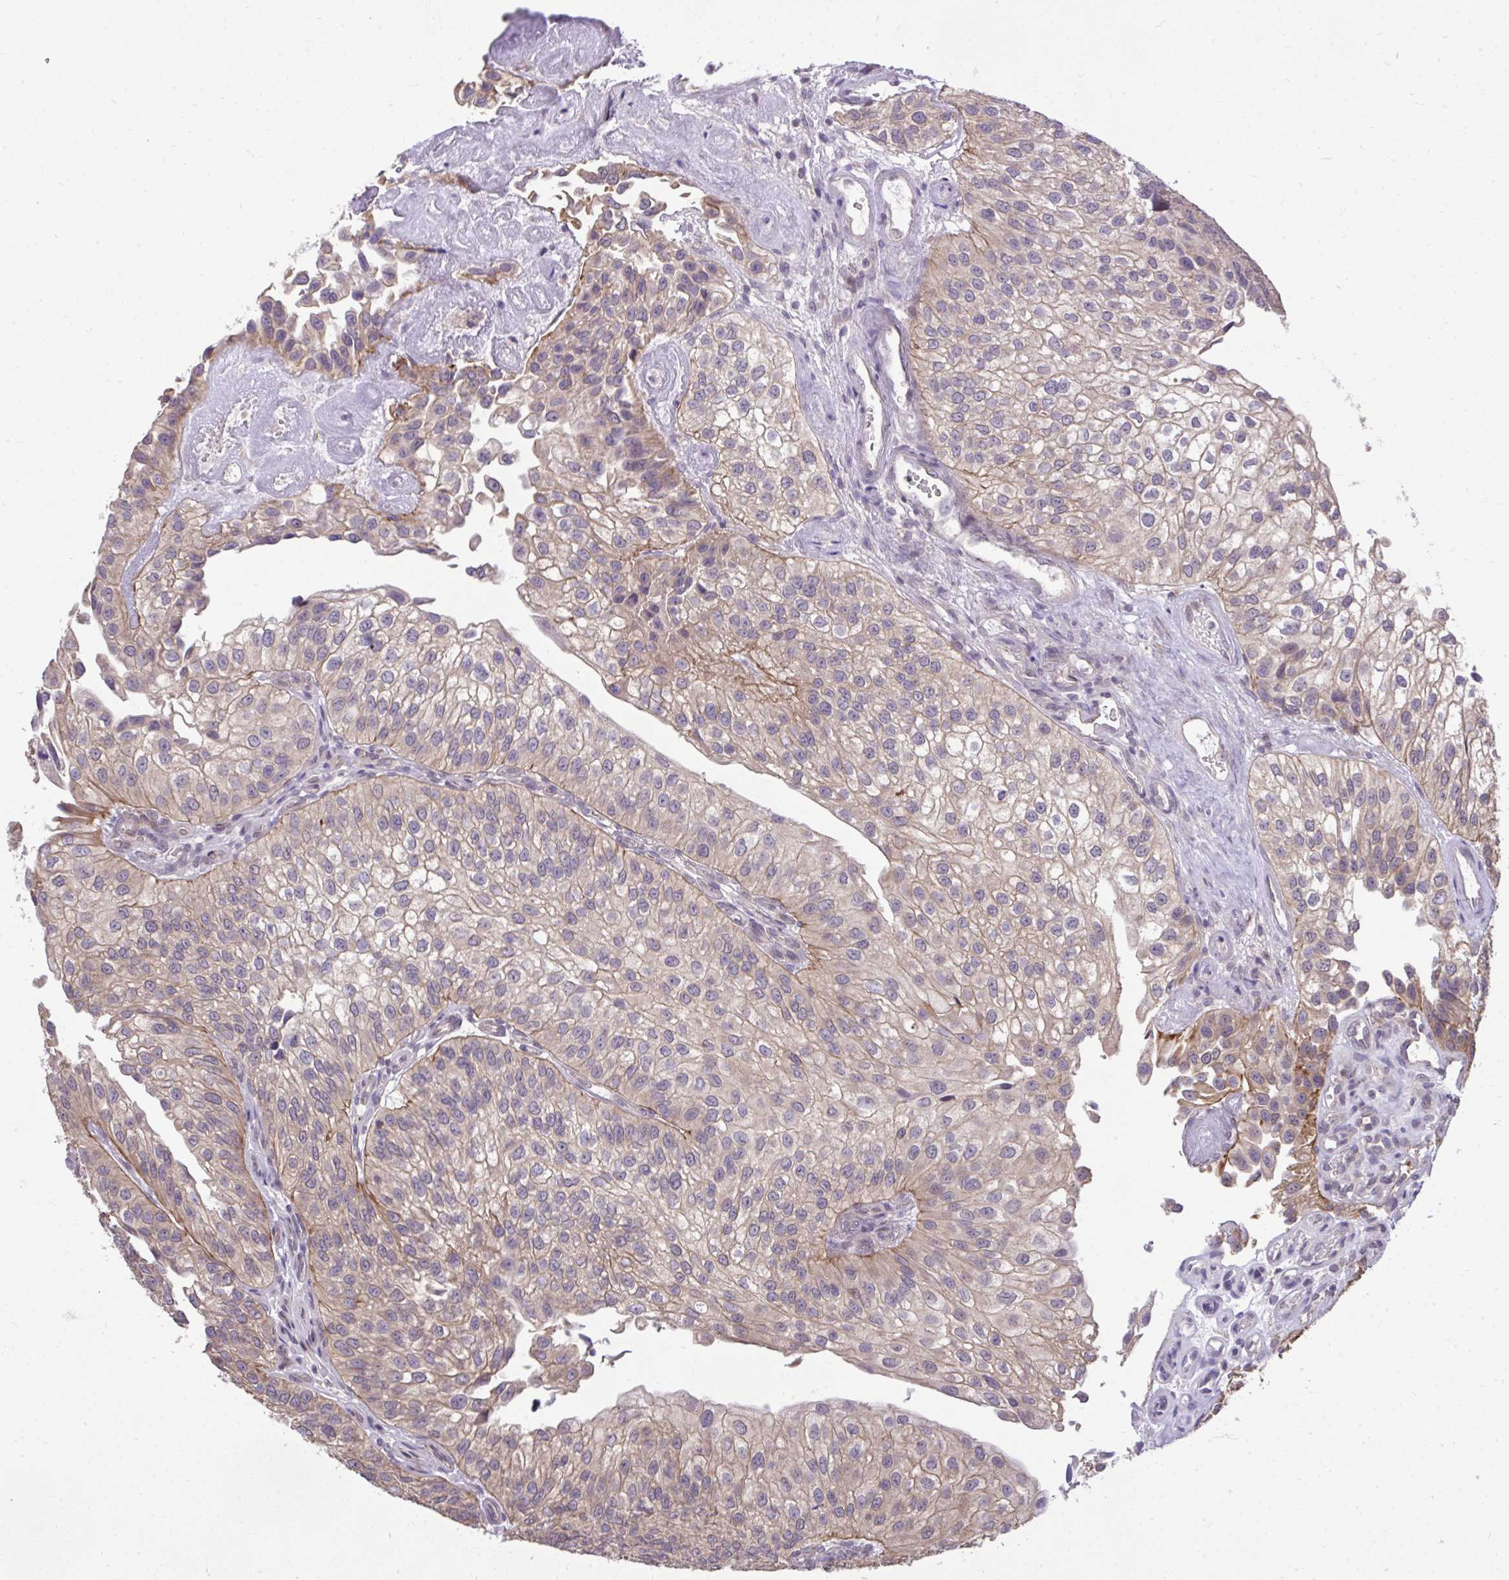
{"staining": {"intensity": "moderate", "quantity": ">75%", "location": "cytoplasmic/membranous"}, "tissue": "urothelial cancer", "cell_type": "Tumor cells", "image_type": "cancer", "snomed": [{"axis": "morphology", "description": "Urothelial carcinoma, NOS"}, {"axis": "topography", "description": "Urinary bladder"}], "caption": "Protein expression analysis of human transitional cell carcinoma reveals moderate cytoplasmic/membranous expression in approximately >75% of tumor cells.", "gene": "CYP20A1", "patient": {"sex": "male", "age": 87}}